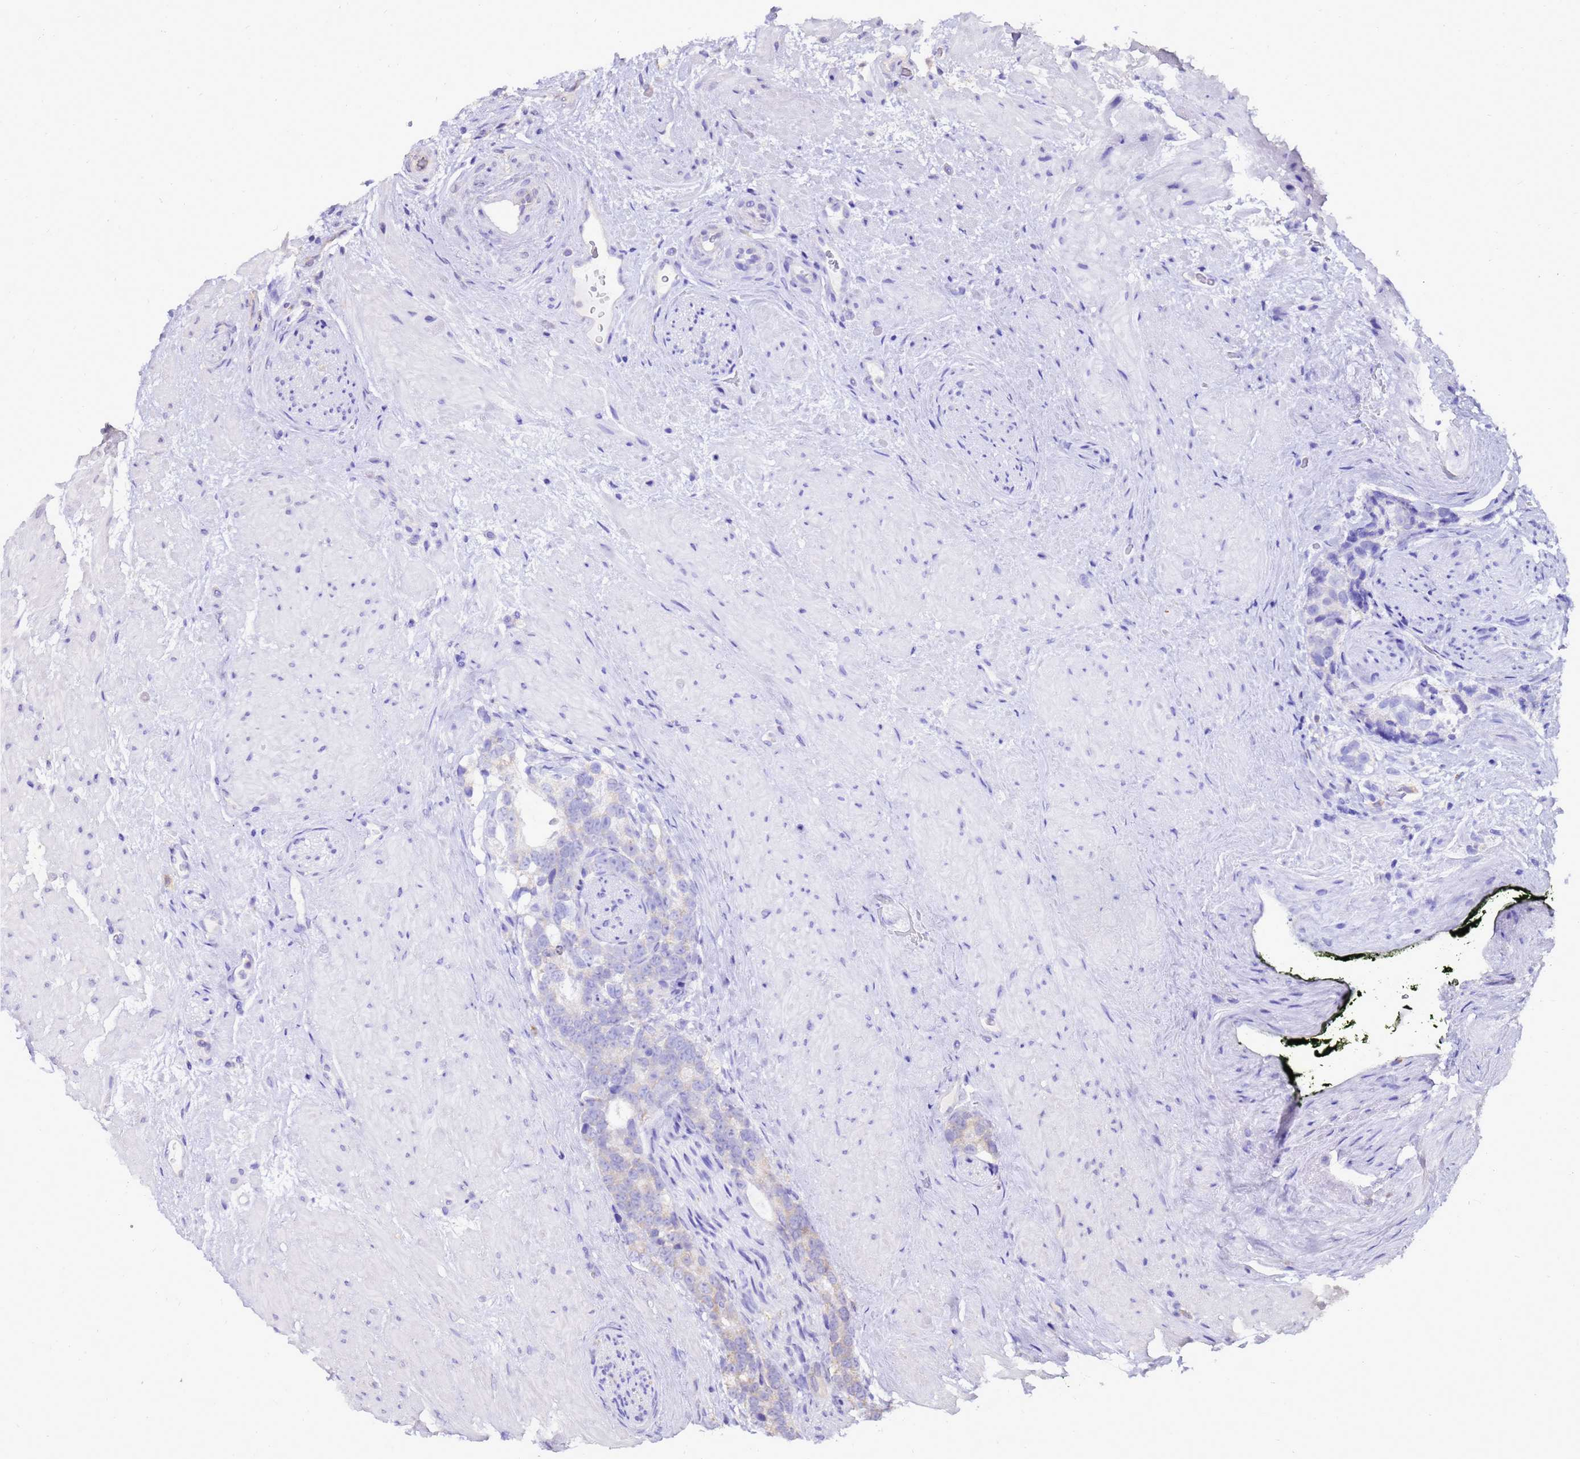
{"staining": {"intensity": "moderate", "quantity": "25%-75%", "location": "cytoplasmic/membranous"}, "tissue": "prostate cancer", "cell_type": "Tumor cells", "image_type": "cancer", "snomed": [{"axis": "morphology", "description": "Adenocarcinoma, High grade"}, {"axis": "topography", "description": "Prostate"}], "caption": "Human prostate cancer stained with a protein marker reveals moderate staining in tumor cells.", "gene": "TRABD", "patient": {"sex": "male", "age": 74}}